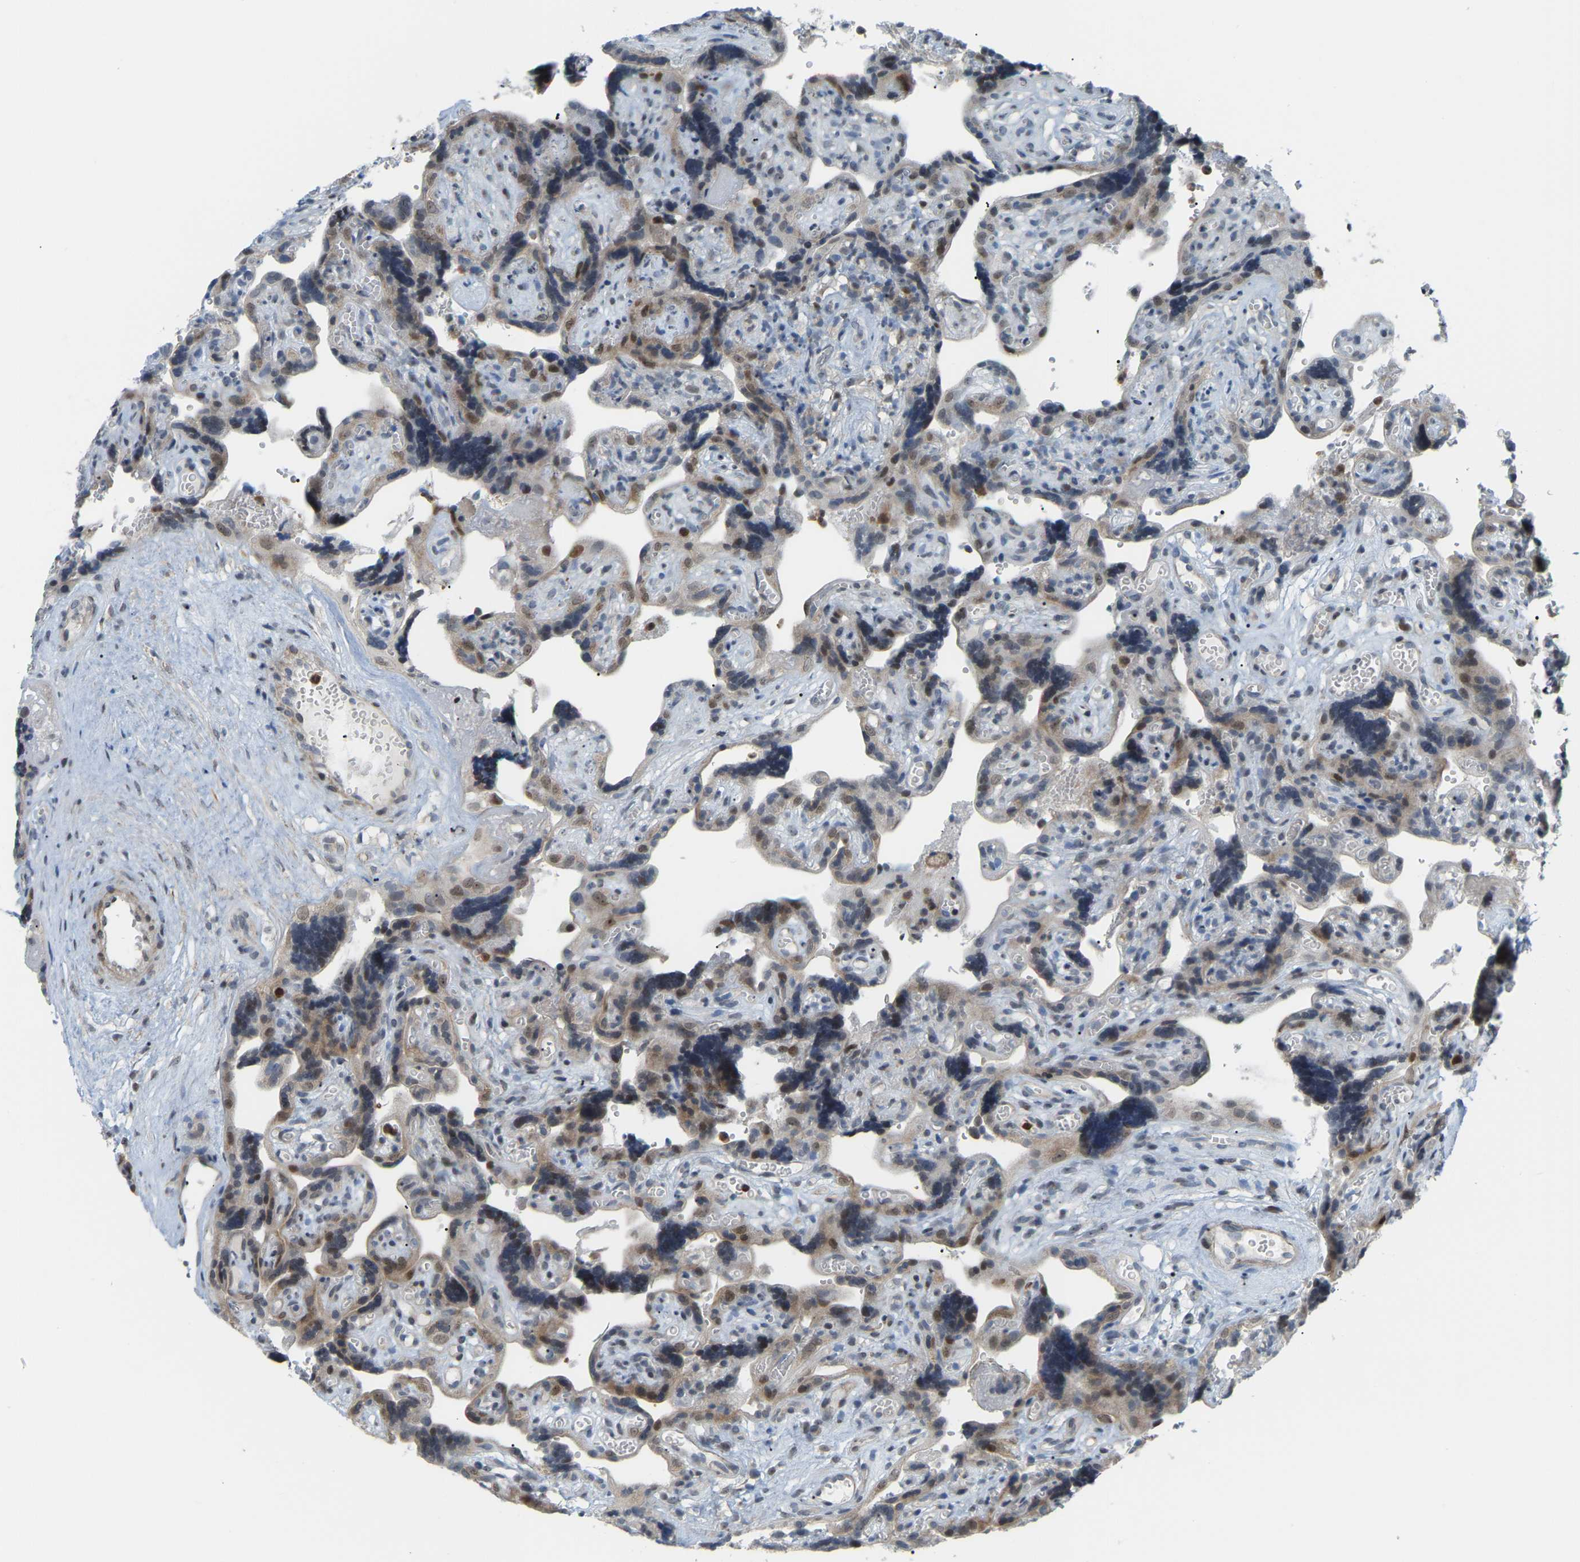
{"staining": {"intensity": "weak", "quantity": ">75%", "location": "cytoplasmic/membranous,nuclear"}, "tissue": "placenta", "cell_type": "Decidual cells", "image_type": "normal", "snomed": [{"axis": "morphology", "description": "Normal tissue, NOS"}, {"axis": "topography", "description": "Placenta"}], "caption": "Weak cytoplasmic/membranous,nuclear staining is identified in approximately >75% of decidual cells in normal placenta. (Brightfield microscopy of DAB IHC at high magnification).", "gene": "CROT", "patient": {"sex": "female", "age": 30}}